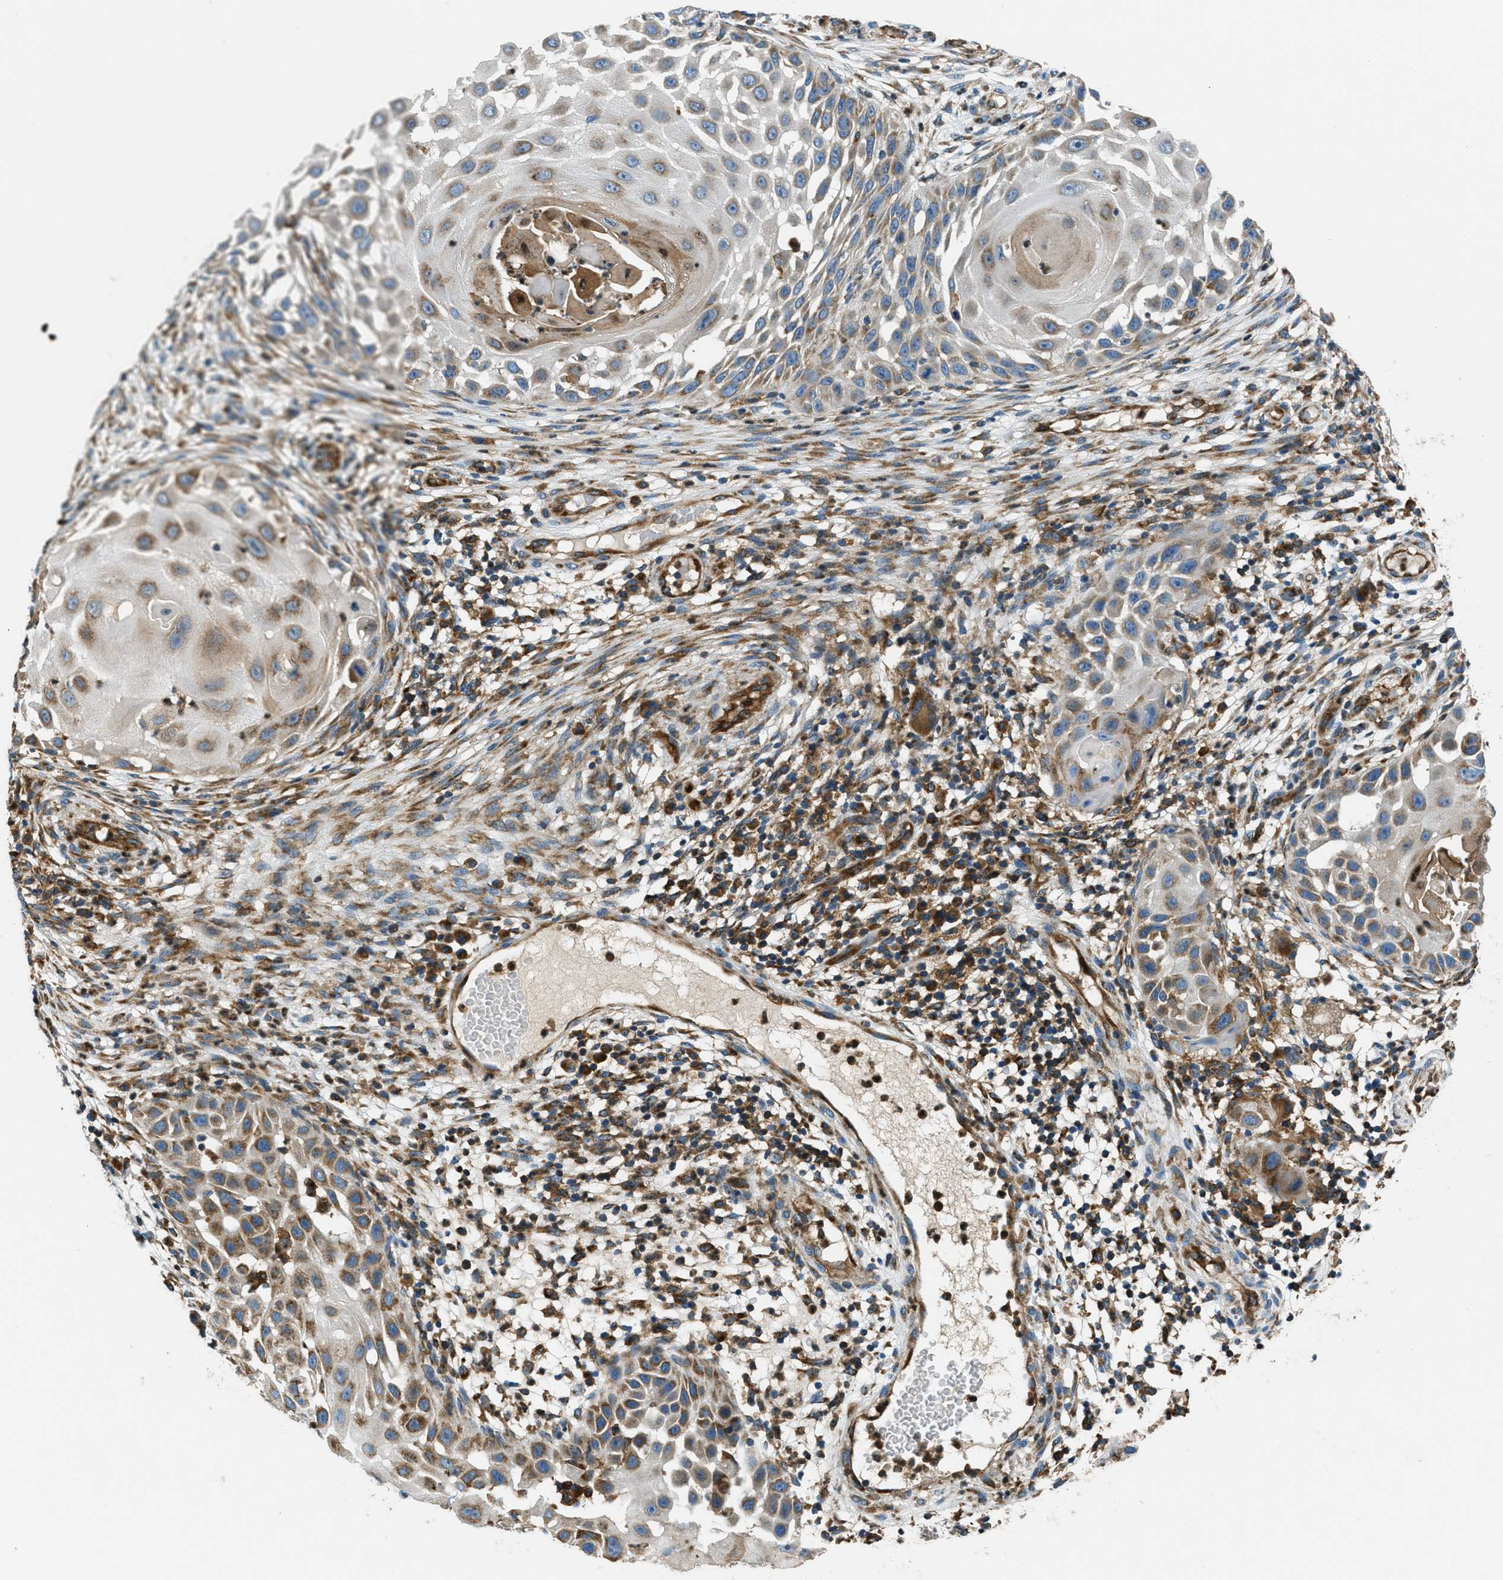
{"staining": {"intensity": "moderate", "quantity": "<25%", "location": "cytoplasmic/membranous"}, "tissue": "skin cancer", "cell_type": "Tumor cells", "image_type": "cancer", "snomed": [{"axis": "morphology", "description": "Squamous cell carcinoma, NOS"}, {"axis": "topography", "description": "Skin"}], "caption": "Skin cancer stained for a protein (brown) reveals moderate cytoplasmic/membranous positive expression in approximately <25% of tumor cells.", "gene": "GIMAP8", "patient": {"sex": "female", "age": 44}}